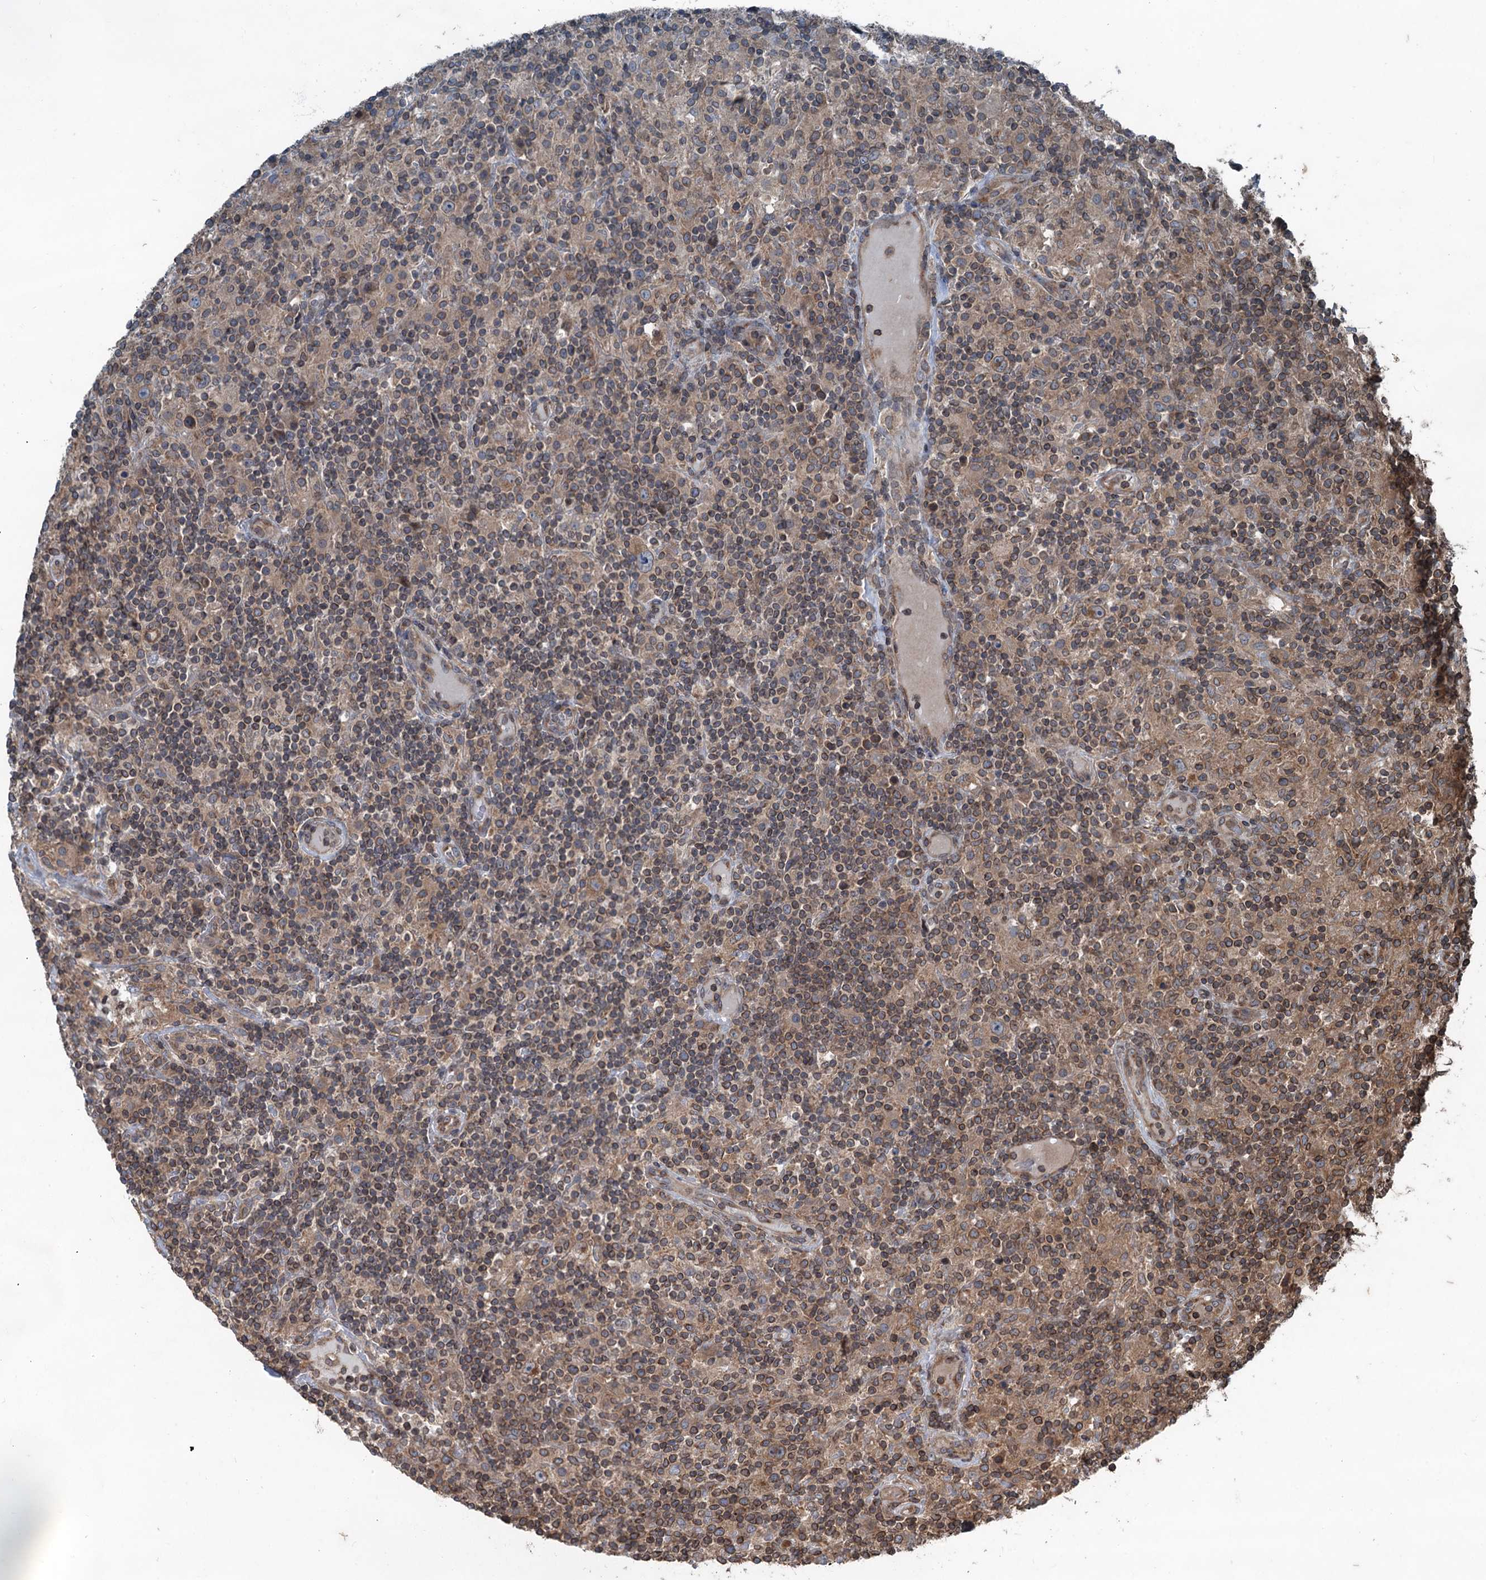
{"staining": {"intensity": "moderate", "quantity": ">75%", "location": "cytoplasmic/membranous"}, "tissue": "lymphoma", "cell_type": "Tumor cells", "image_type": "cancer", "snomed": [{"axis": "morphology", "description": "Hodgkin's disease, NOS"}, {"axis": "topography", "description": "Lymph node"}], "caption": "Tumor cells demonstrate medium levels of moderate cytoplasmic/membranous expression in approximately >75% of cells in human lymphoma.", "gene": "TRAPPC8", "patient": {"sex": "male", "age": 70}}